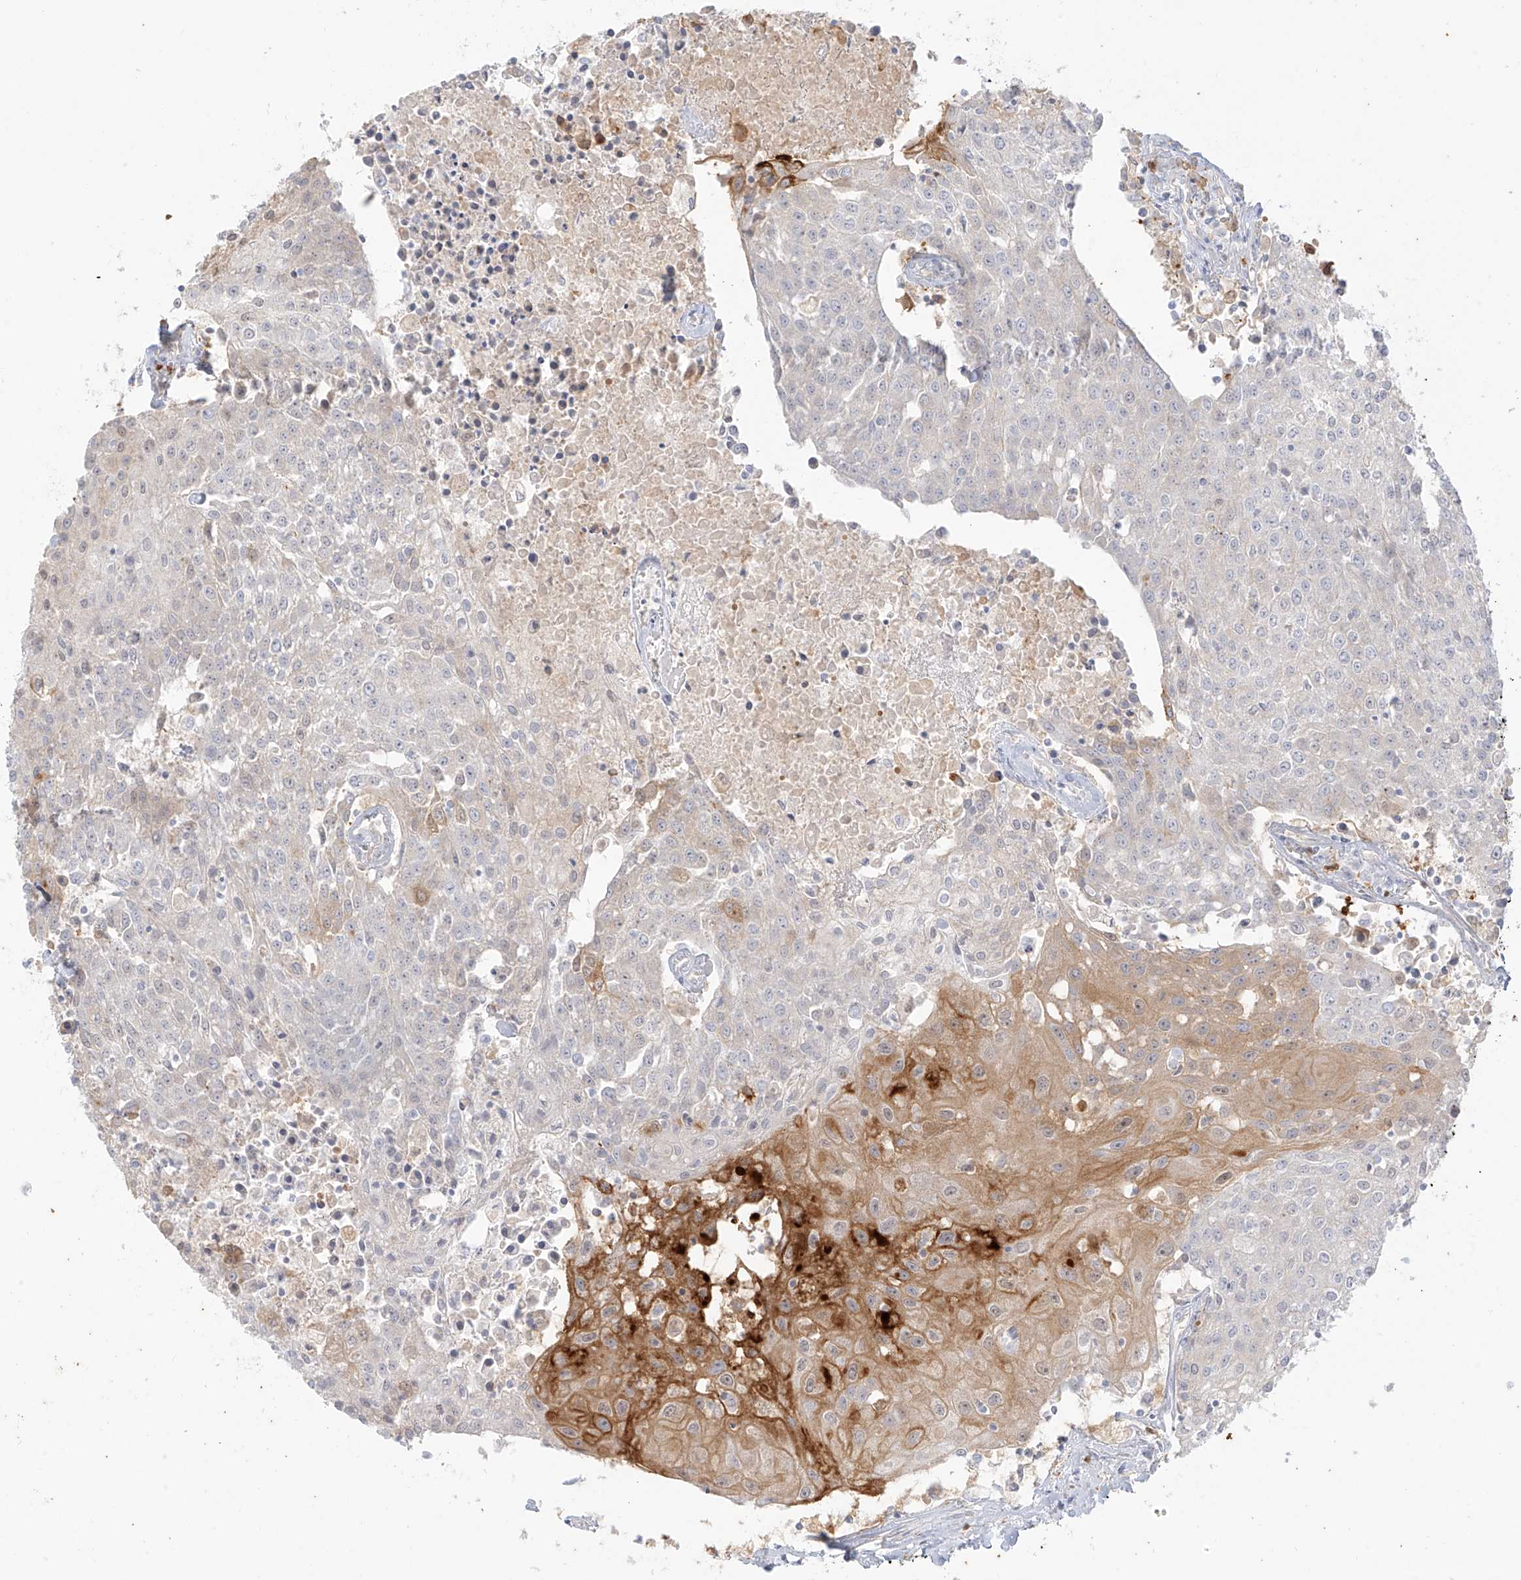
{"staining": {"intensity": "moderate", "quantity": "<25%", "location": "cytoplasmic/membranous"}, "tissue": "urothelial cancer", "cell_type": "Tumor cells", "image_type": "cancer", "snomed": [{"axis": "morphology", "description": "Urothelial carcinoma, High grade"}, {"axis": "topography", "description": "Urinary bladder"}], "caption": "Tumor cells demonstrate low levels of moderate cytoplasmic/membranous expression in approximately <25% of cells in human urothelial cancer. (brown staining indicates protein expression, while blue staining denotes nuclei).", "gene": "UPK1B", "patient": {"sex": "female", "age": 85}}